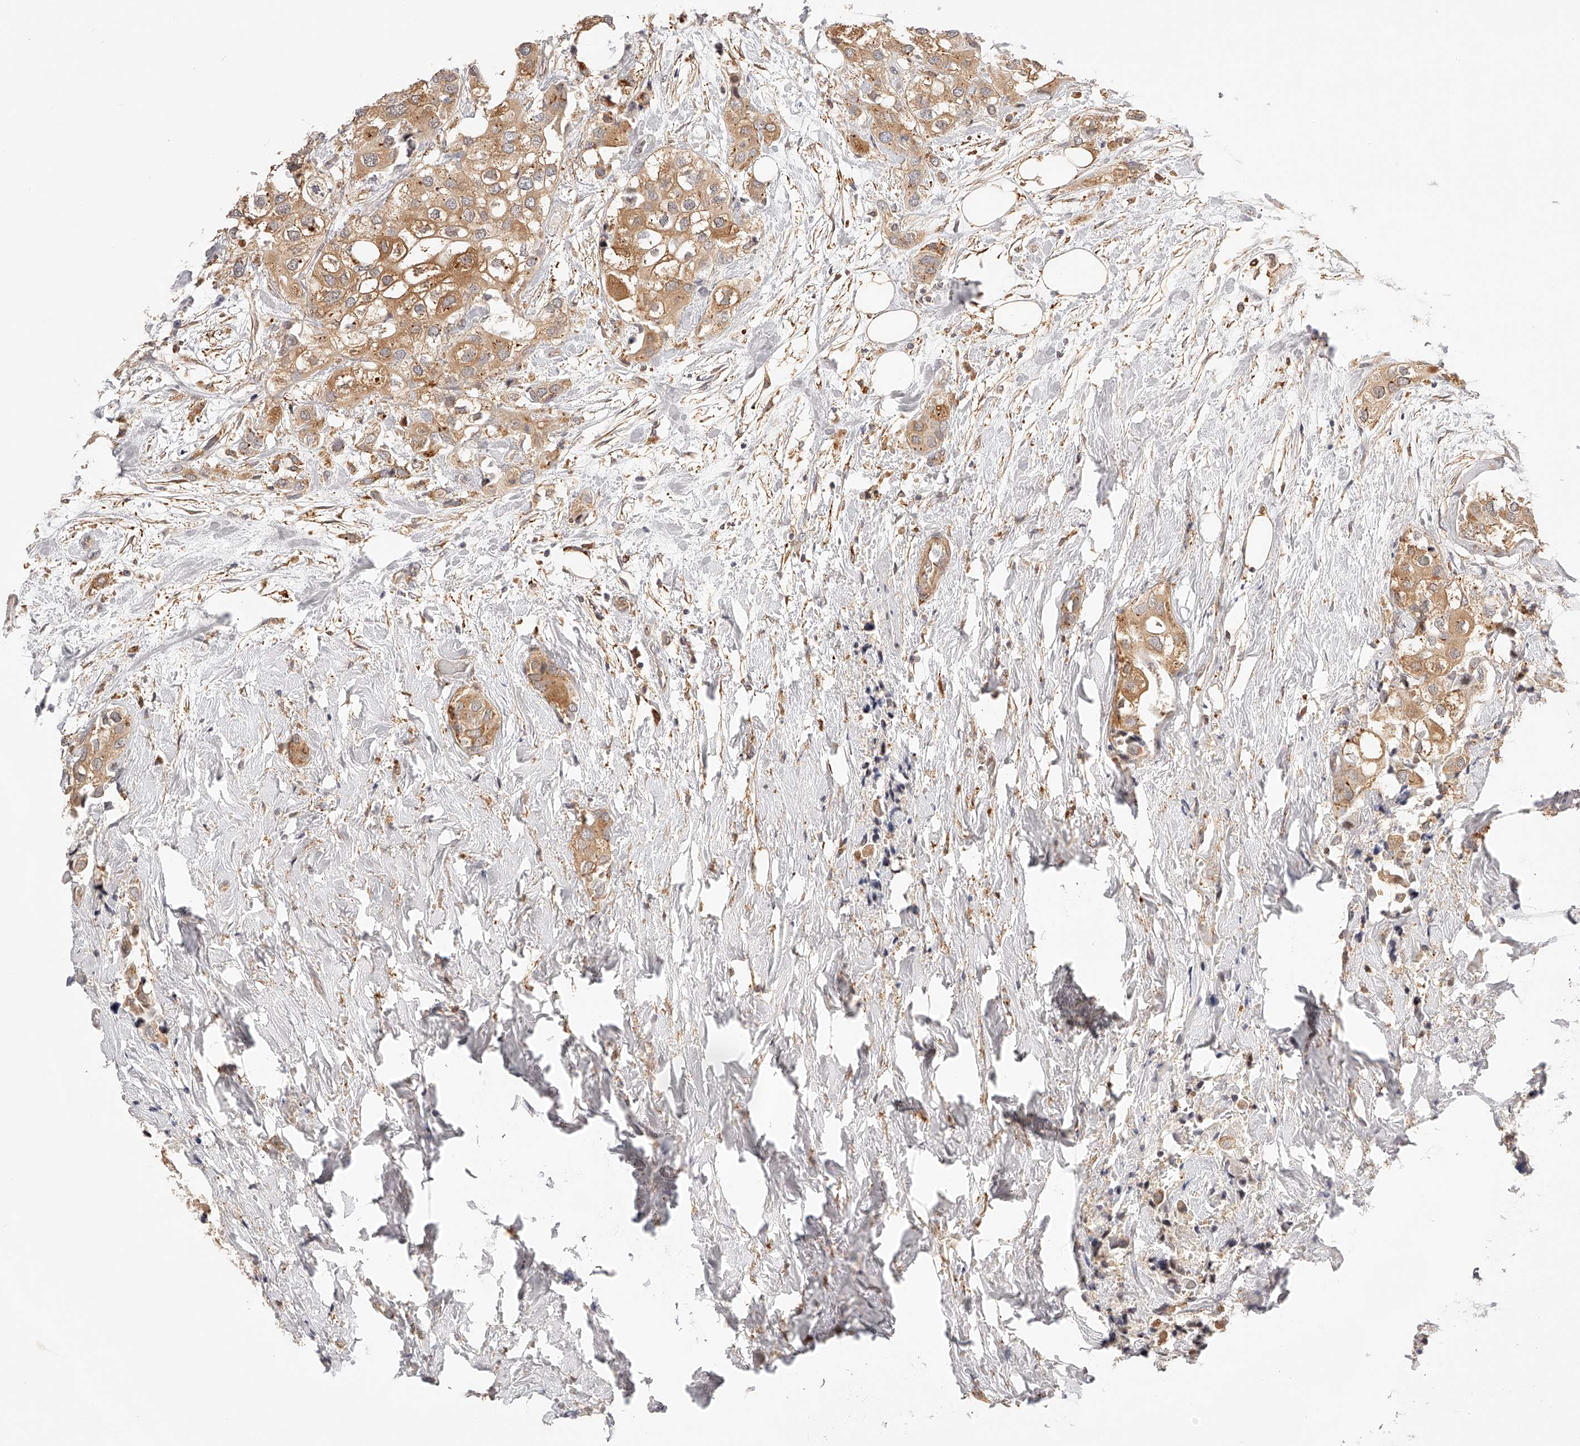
{"staining": {"intensity": "strong", "quantity": ">75%", "location": "cytoplasmic/membranous"}, "tissue": "urothelial cancer", "cell_type": "Tumor cells", "image_type": "cancer", "snomed": [{"axis": "morphology", "description": "Urothelial carcinoma, High grade"}, {"axis": "topography", "description": "Urinary bladder"}], "caption": "An image showing strong cytoplasmic/membranous positivity in about >75% of tumor cells in urothelial cancer, as visualized by brown immunohistochemical staining.", "gene": "SYNC", "patient": {"sex": "male", "age": 64}}